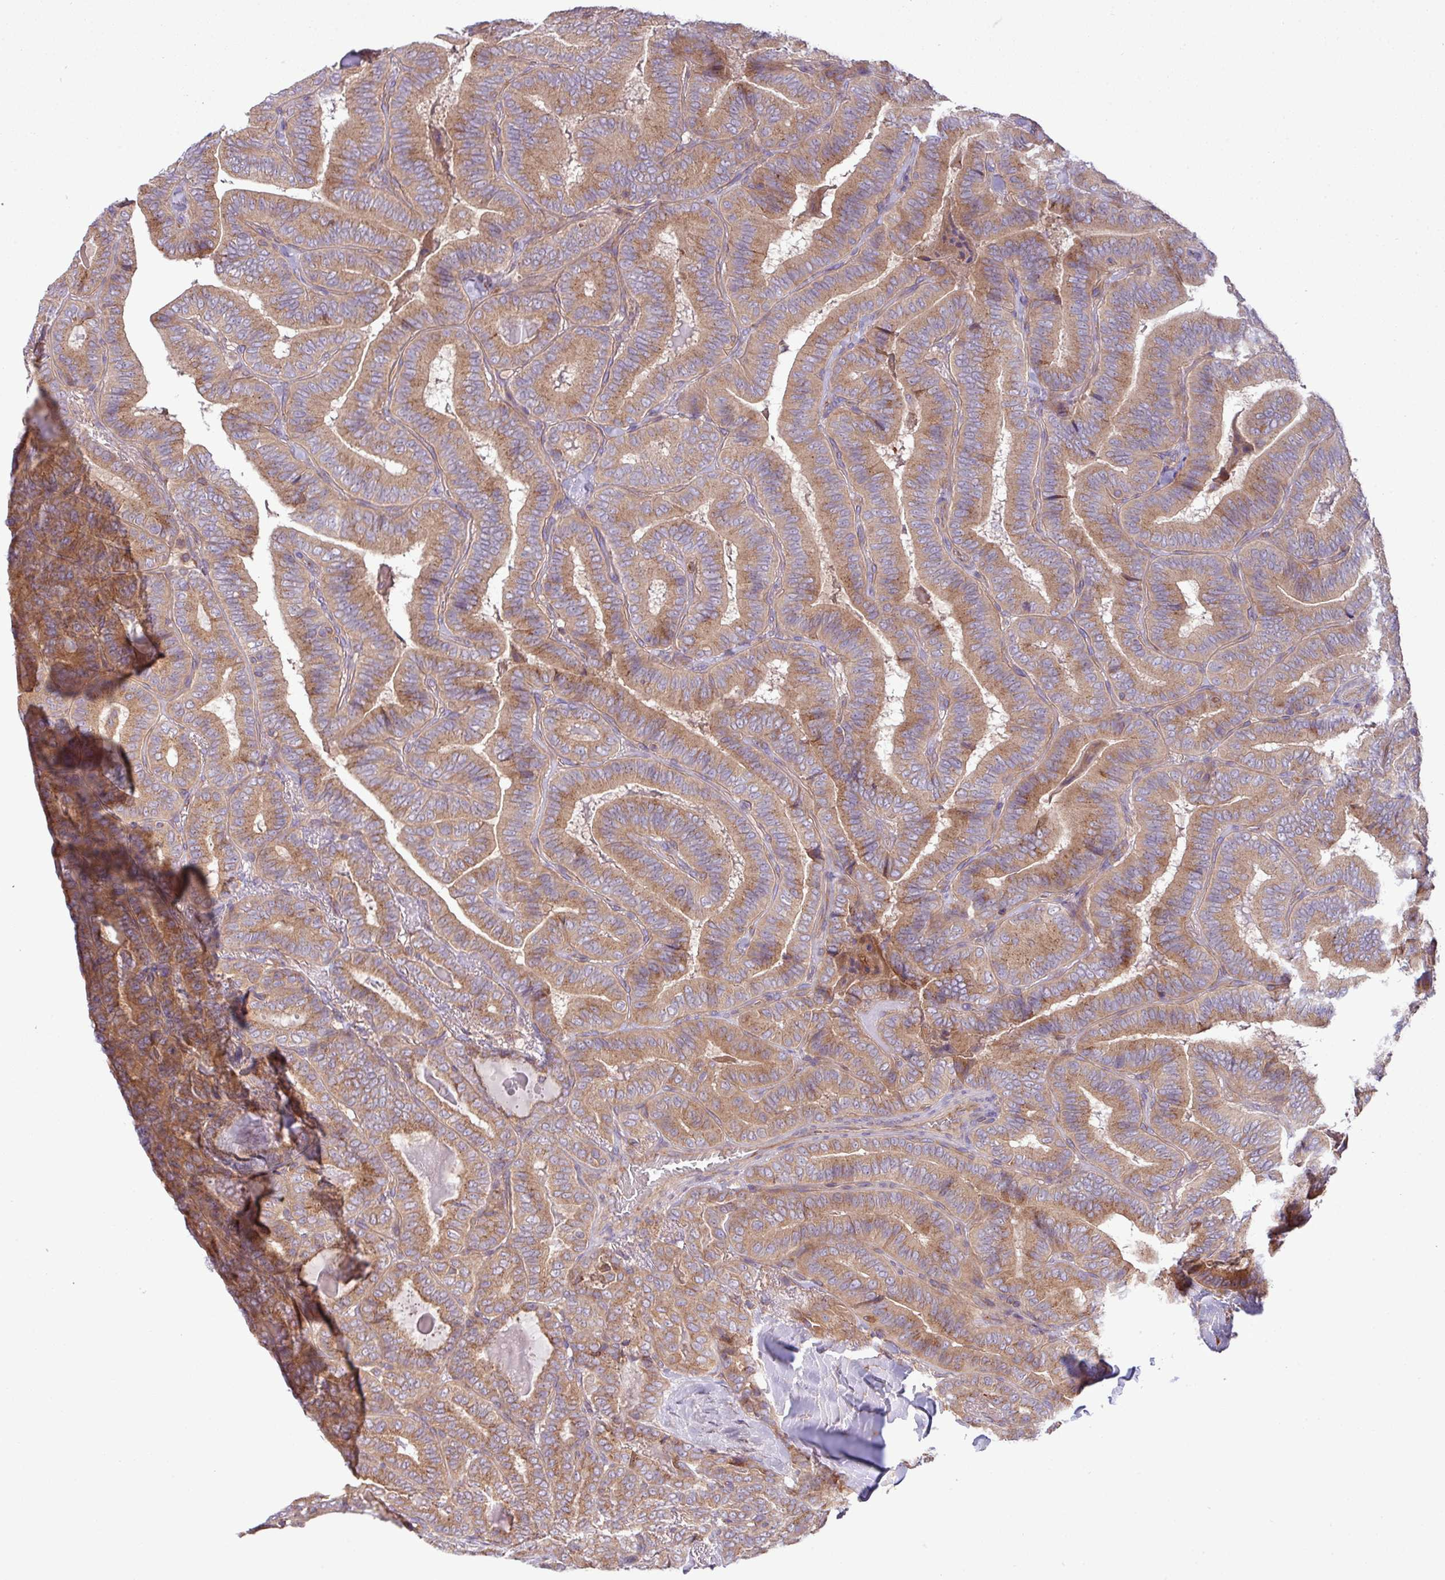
{"staining": {"intensity": "moderate", "quantity": ">75%", "location": "cytoplasmic/membranous"}, "tissue": "thyroid cancer", "cell_type": "Tumor cells", "image_type": "cancer", "snomed": [{"axis": "morphology", "description": "Papillary adenocarcinoma, NOS"}, {"axis": "topography", "description": "Thyroid gland"}], "caption": "Tumor cells exhibit moderate cytoplasmic/membranous staining in approximately >75% of cells in thyroid papillary adenocarcinoma. (Brightfield microscopy of DAB IHC at high magnification).", "gene": "RAB19", "patient": {"sex": "male", "age": 61}}